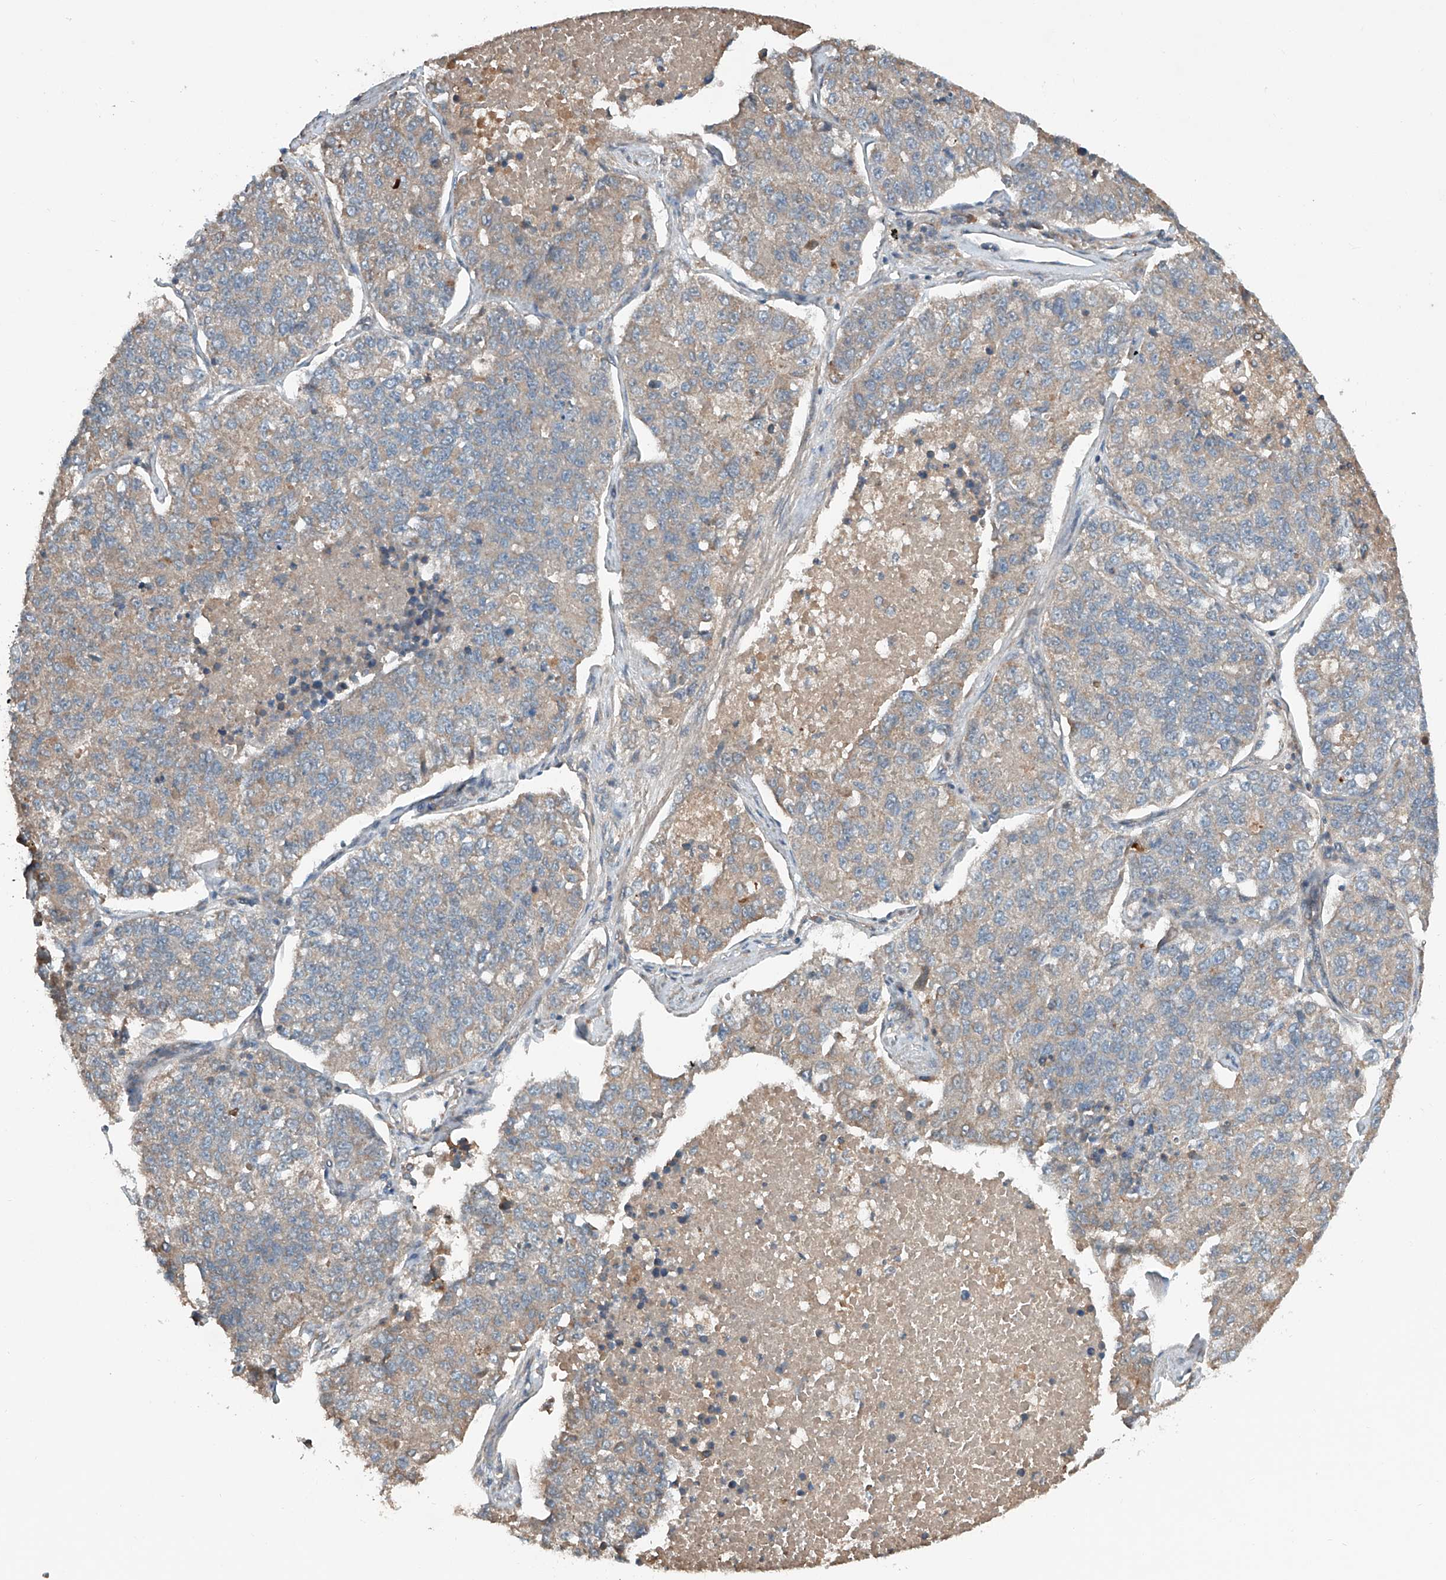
{"staining": {"intensity": "weak", "quantity": "25%-75%", "location": "cytoplasmic/membranous"}, "tissue": "lung cancer", "cell_type": "Tumor cells", "image_type": "cancer", "snomed": [{"axis": "morphology", "description": "Adenocarcinoma, NOS"}, {"axis": "topography", "description": "Lung"}], "caption": "IHC image of human lung adenocarcinoma stained for a protein (brown), which displays low levels of weak cytoplasmic/membranous positivity in approximately 25%-75% of tumor cells.", "gene": "ADAM23", "patient": {"sex": "male", "age": 49}}